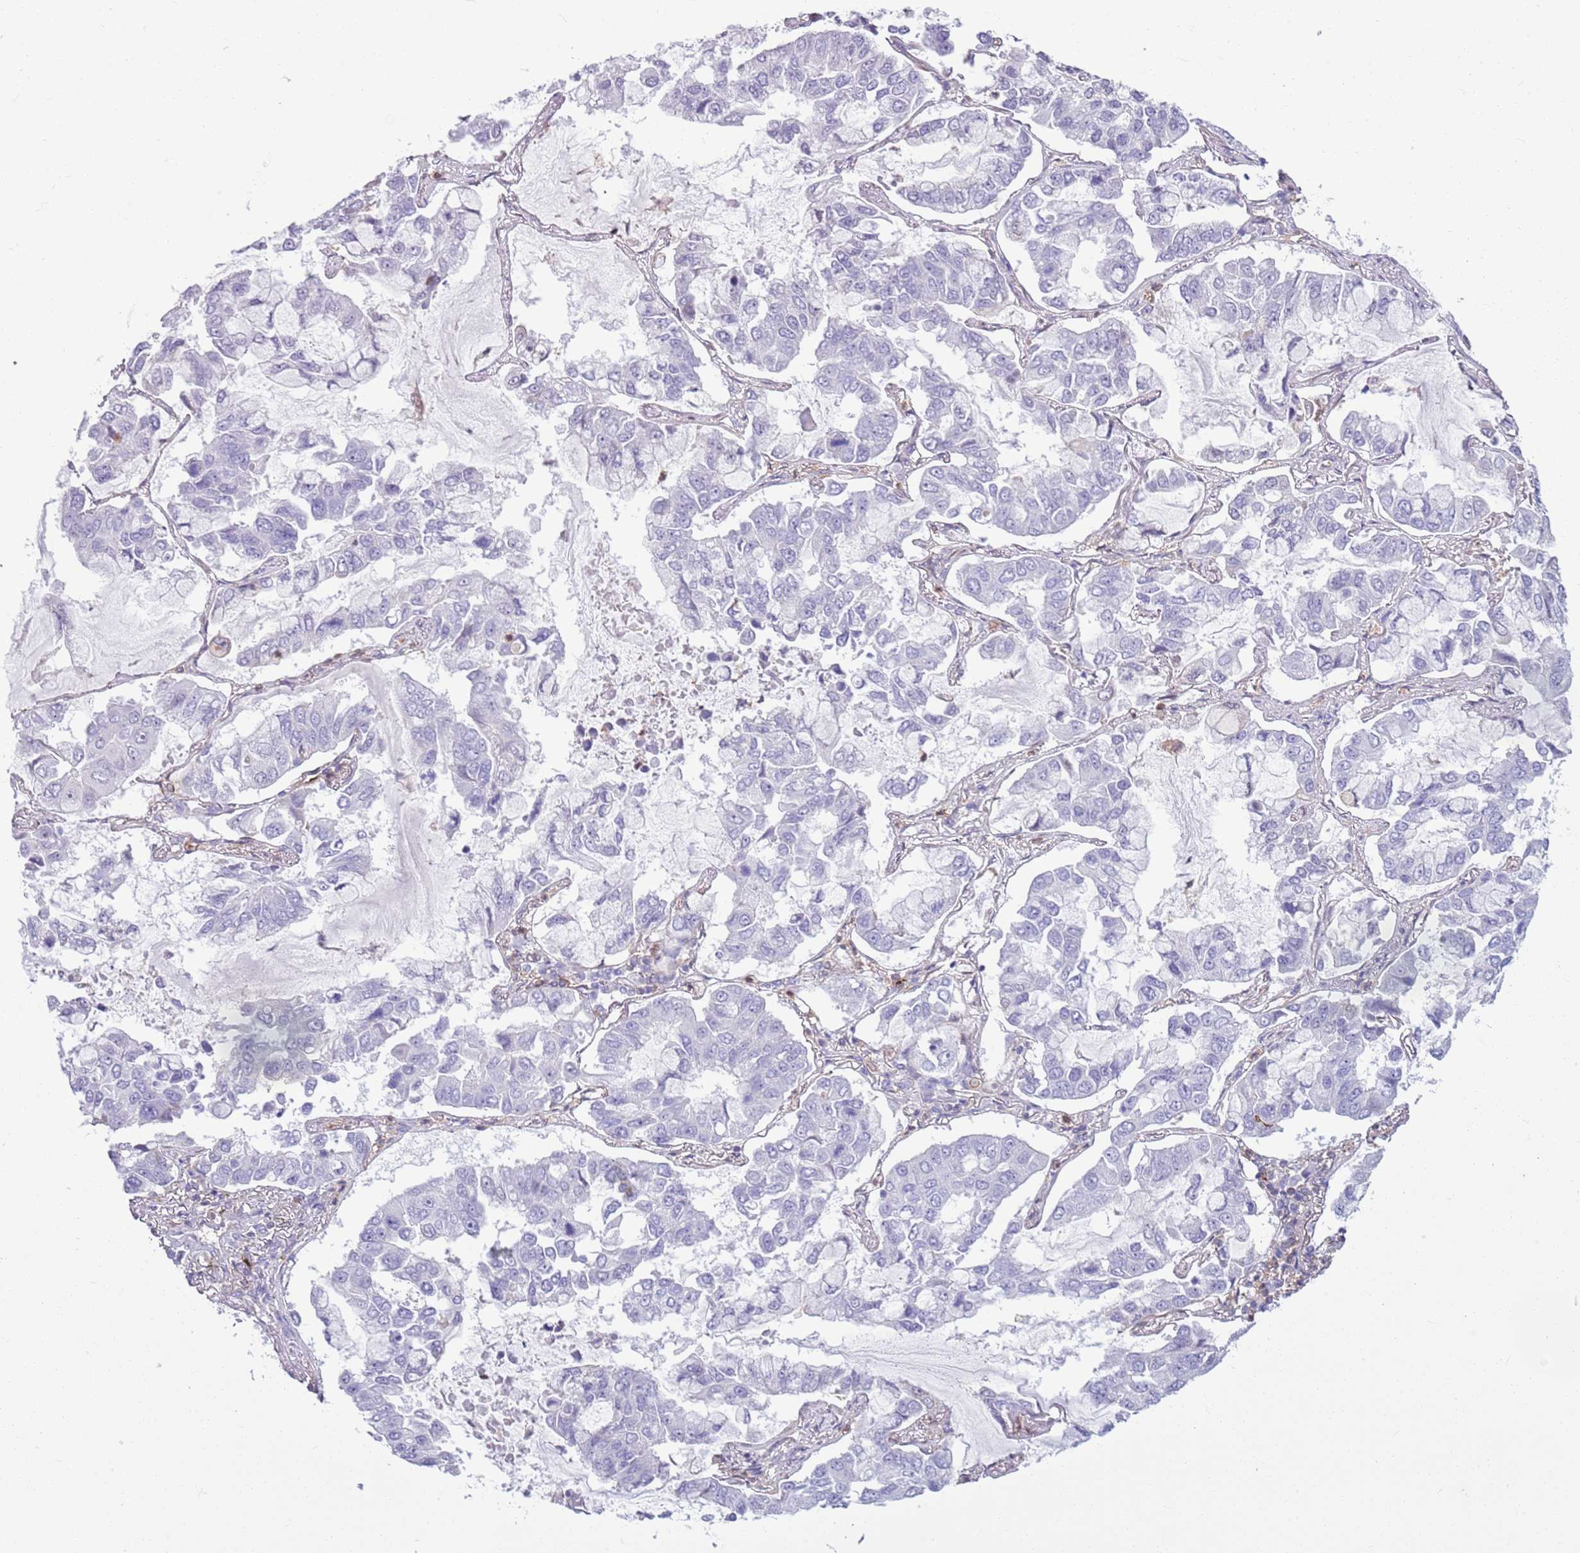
{"staining": {"intensity": "negative", "quantity": "none", "location": "none"}, "tissue": "lung cancer", "cell_type": "Tumor cells", "image_type": "cancer", "snomed": [{"axis": "morphology", "description": "Adenocarcinoma, NOS"}, {"axis": "topography", "description": "Lung"}], "caption": "A high-resolution micrograph shows immunohistochemistry staining of lung cancer, which displays no significant positivity in tumor cells.", "gene": "DHX32", "patient": {"sex": "male", "age": 64}}